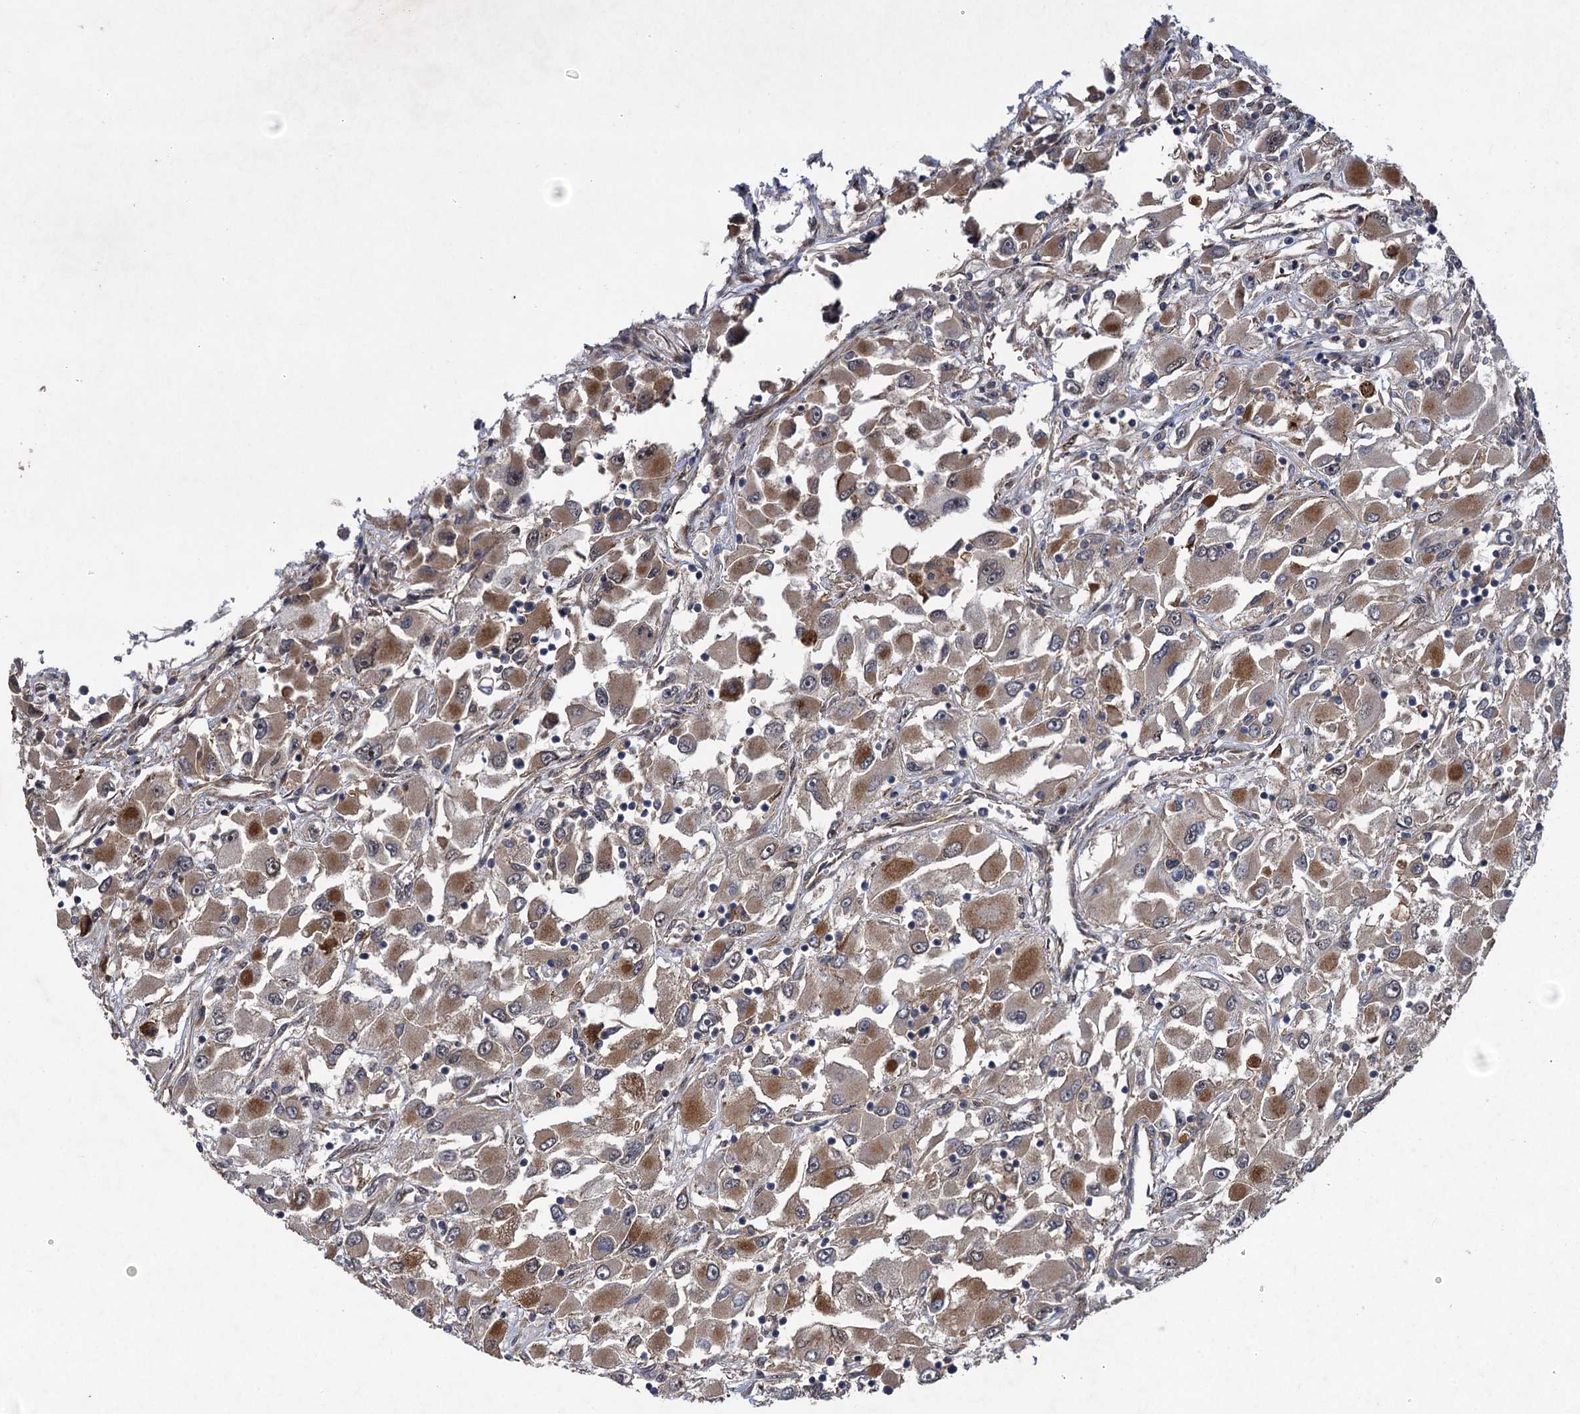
{"staining": {"intensity": "moderate", "quantity": "<25%", "location": "cytoplasmic/membranous"}, "tissue": "renal cancer", "cell_type": "Tumor cells", "image_type": "cancer", "snomed": [{"axis": "morphology", "description": "Adenocarcinoma, NOS"}, {"axis": "topography", "description": "Kidney"}], "caption": "Renal cancer stained with IHC shows moderate cytoplasmic/membranous positivity in approximately <25% of tumor cells.", "gene": "HAUS1", "patient": {"sex": "female", "age": 52}}